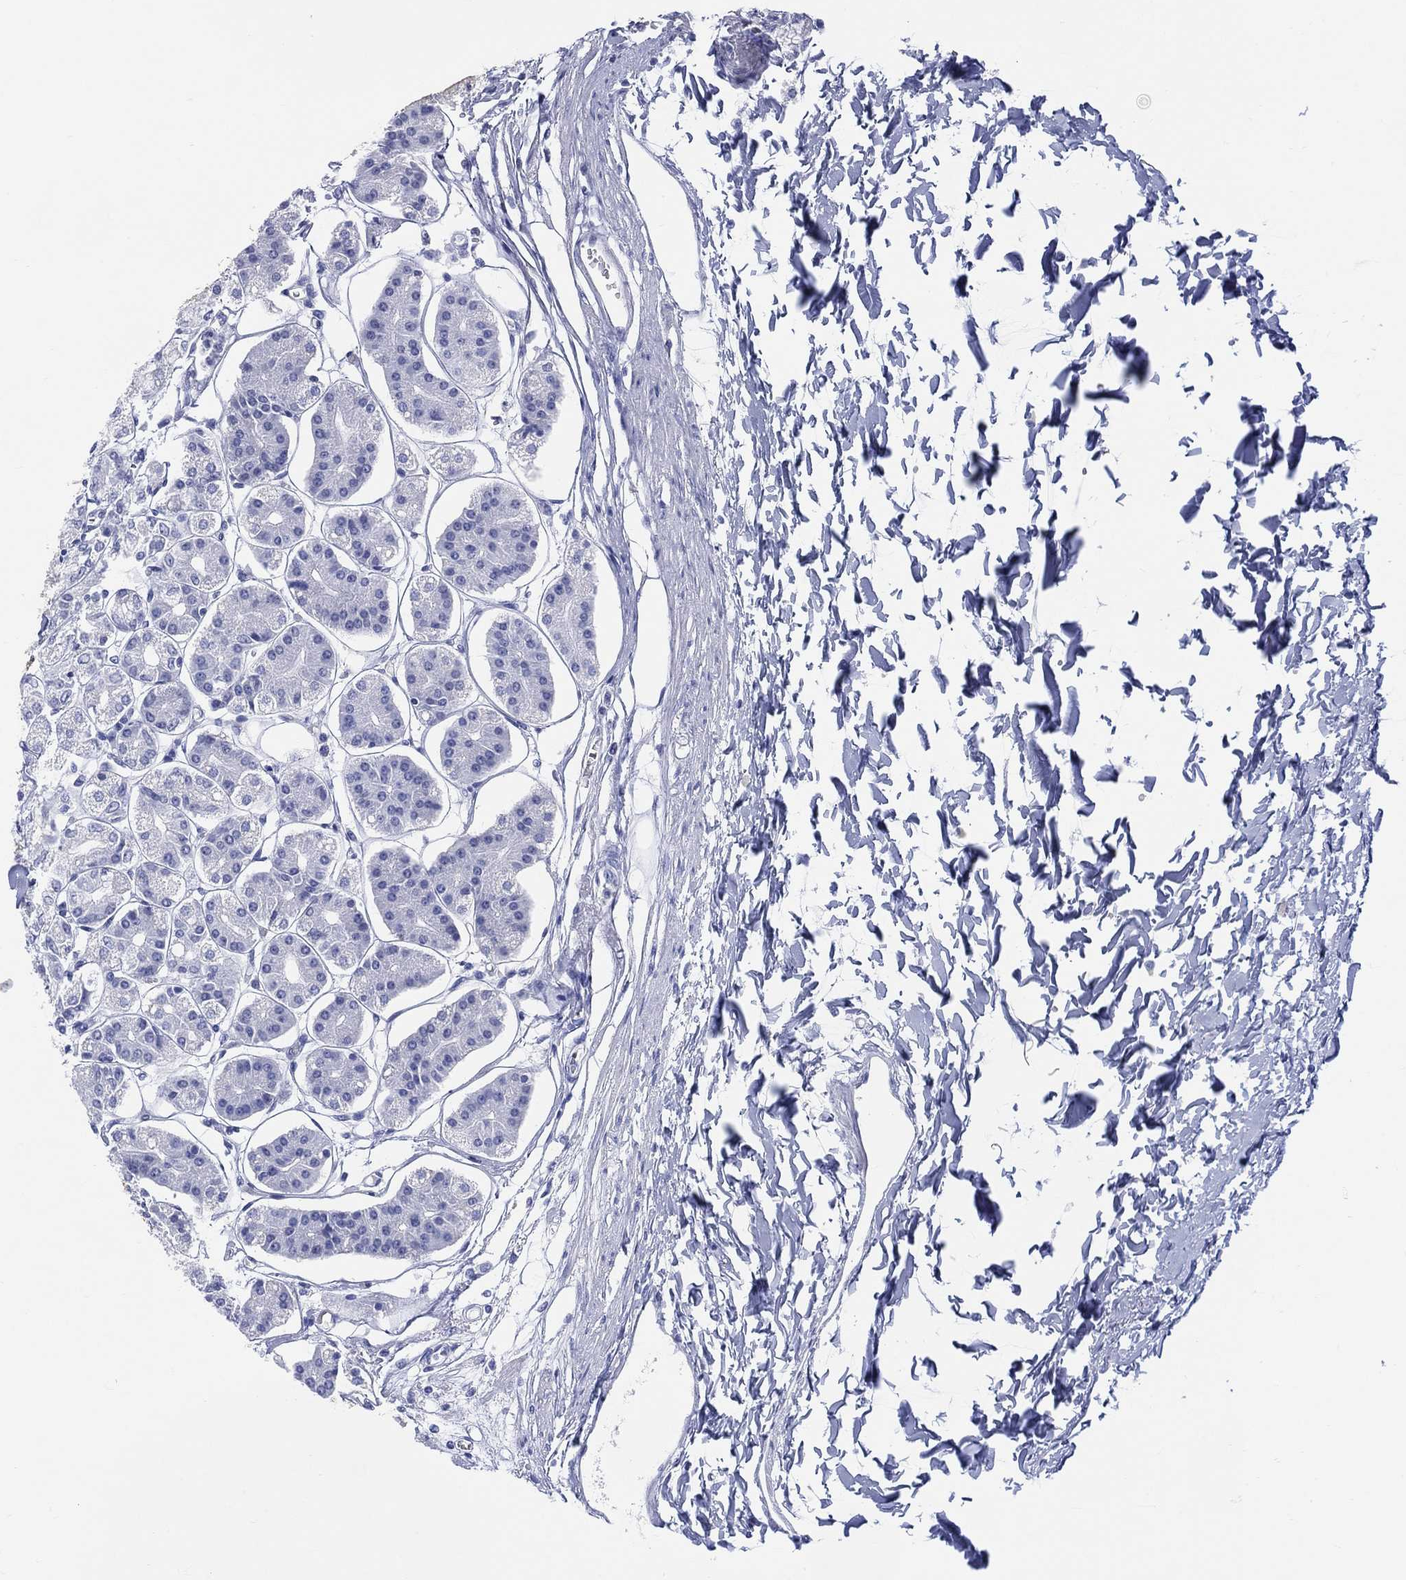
{"staining": {"intensity": "moderate", "quantity": "<25%", "location": "cytoplasmic/membranous"}, "tissue": "stomach", "cell_type": "Glandular cells", "image_type": "normal", "snomed": [{"axis": "morphology", "description": "Normal tissue, NOS"}, {"axis": "topography", "description": "Skeletal muscle"}, {"axis": "topography", "description": "Stomach"}], "caption": "This photomicrograph reveals IHC staining of normal human stomach, with low moderate cytoplasmic/membranous staining in approximately <25% of glandular cells.", "gene": "ENSG00000285953", "patient": {"sex": "female", "age": 57}}